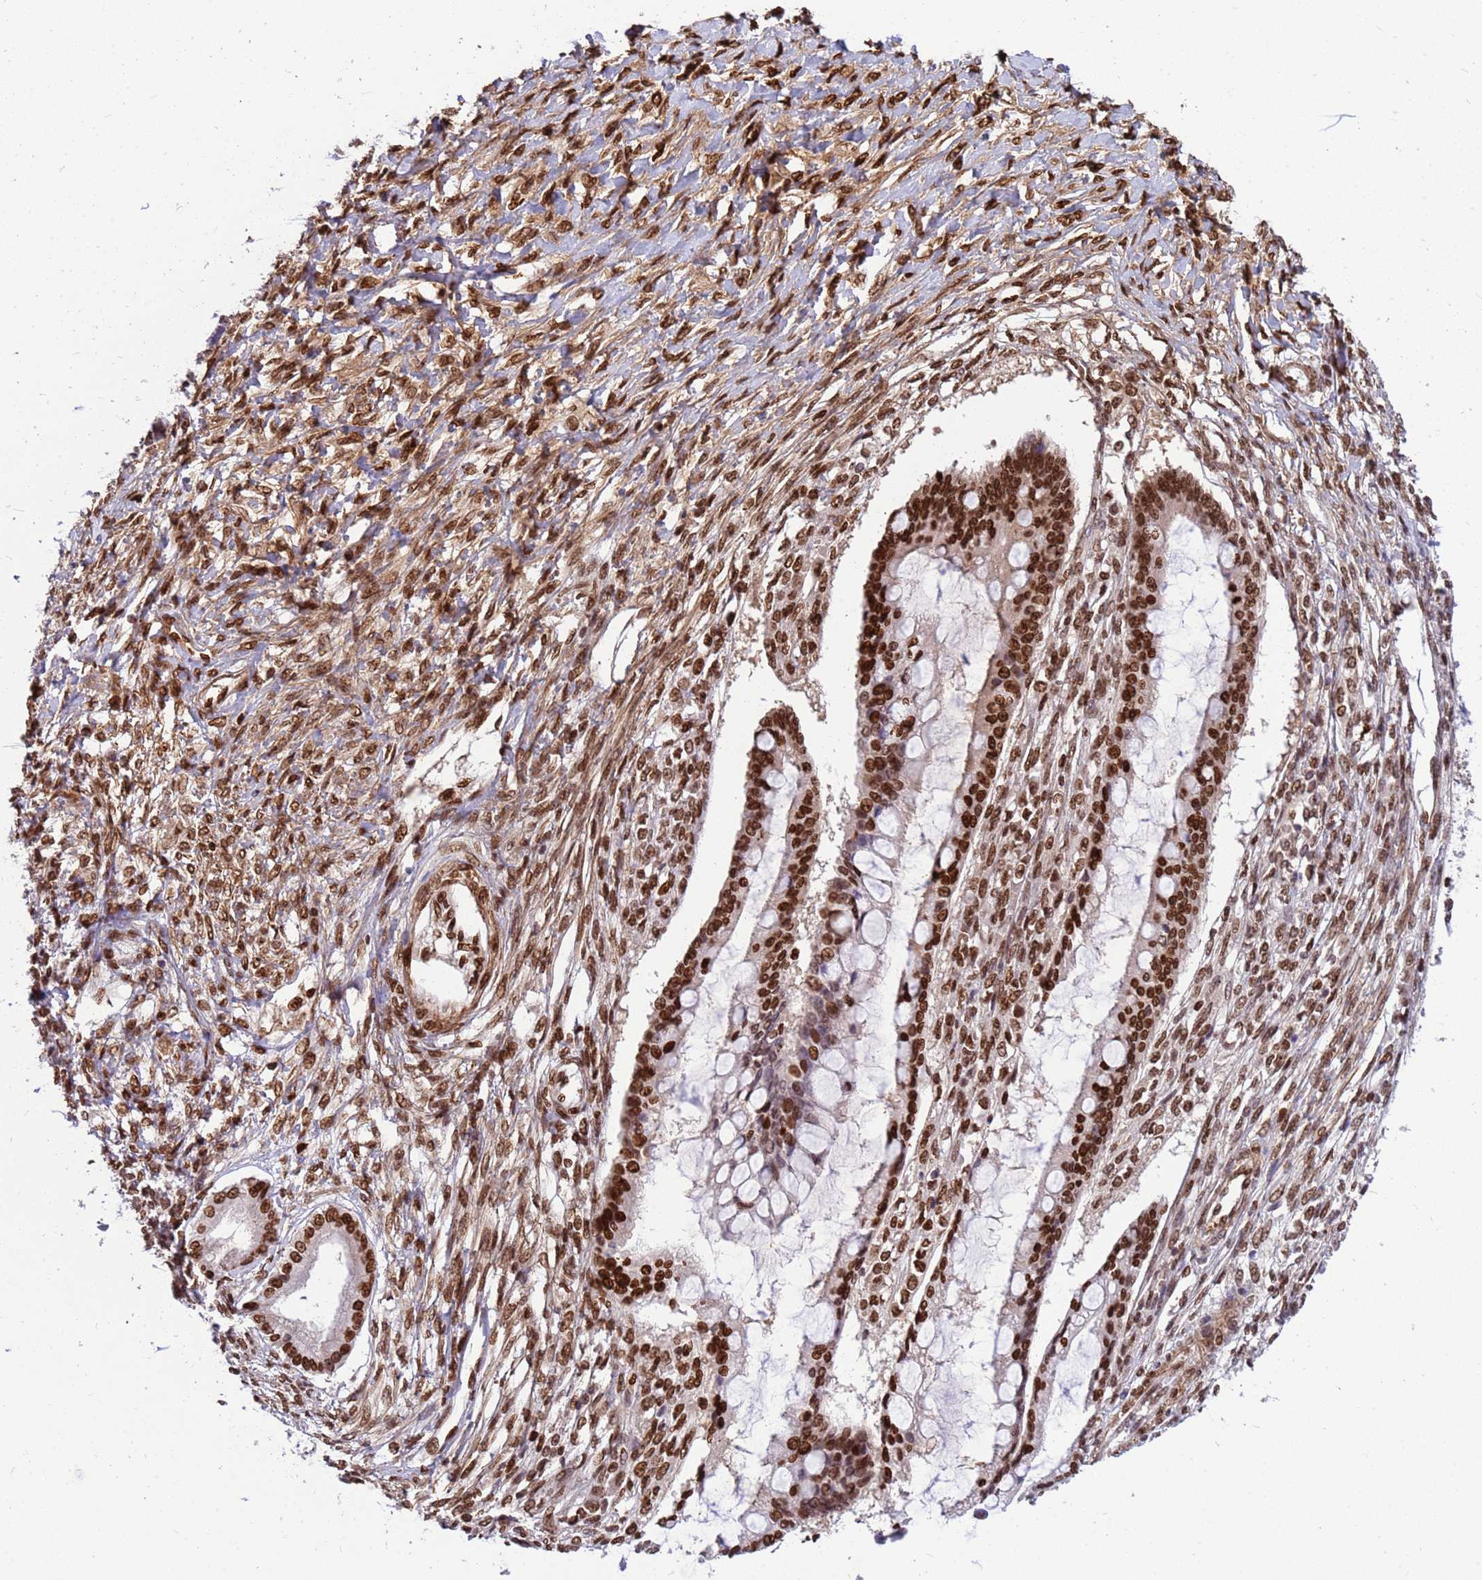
{"staining": {"intensity": "strong", "quantity": ">75%", "location": "nuclear"}, "tissue": "ovarian cancer", "cell_type": "Tumor cells", "image_type": "cancer", "snomed": [{"axis": "morphology", "description": "Cystadenocarcinoma, mucinous, NOS"}, {"axis": "topography", "description": "Ovary"}], "caption": "A histopathology image of ovarian cancer (mucinous cystadenocarcinoma) stained for a protein reveals strong nuclear brown staining in tumor cells.", "gene": "ORM1", "patient": {"sex": "female", "age": 73}}